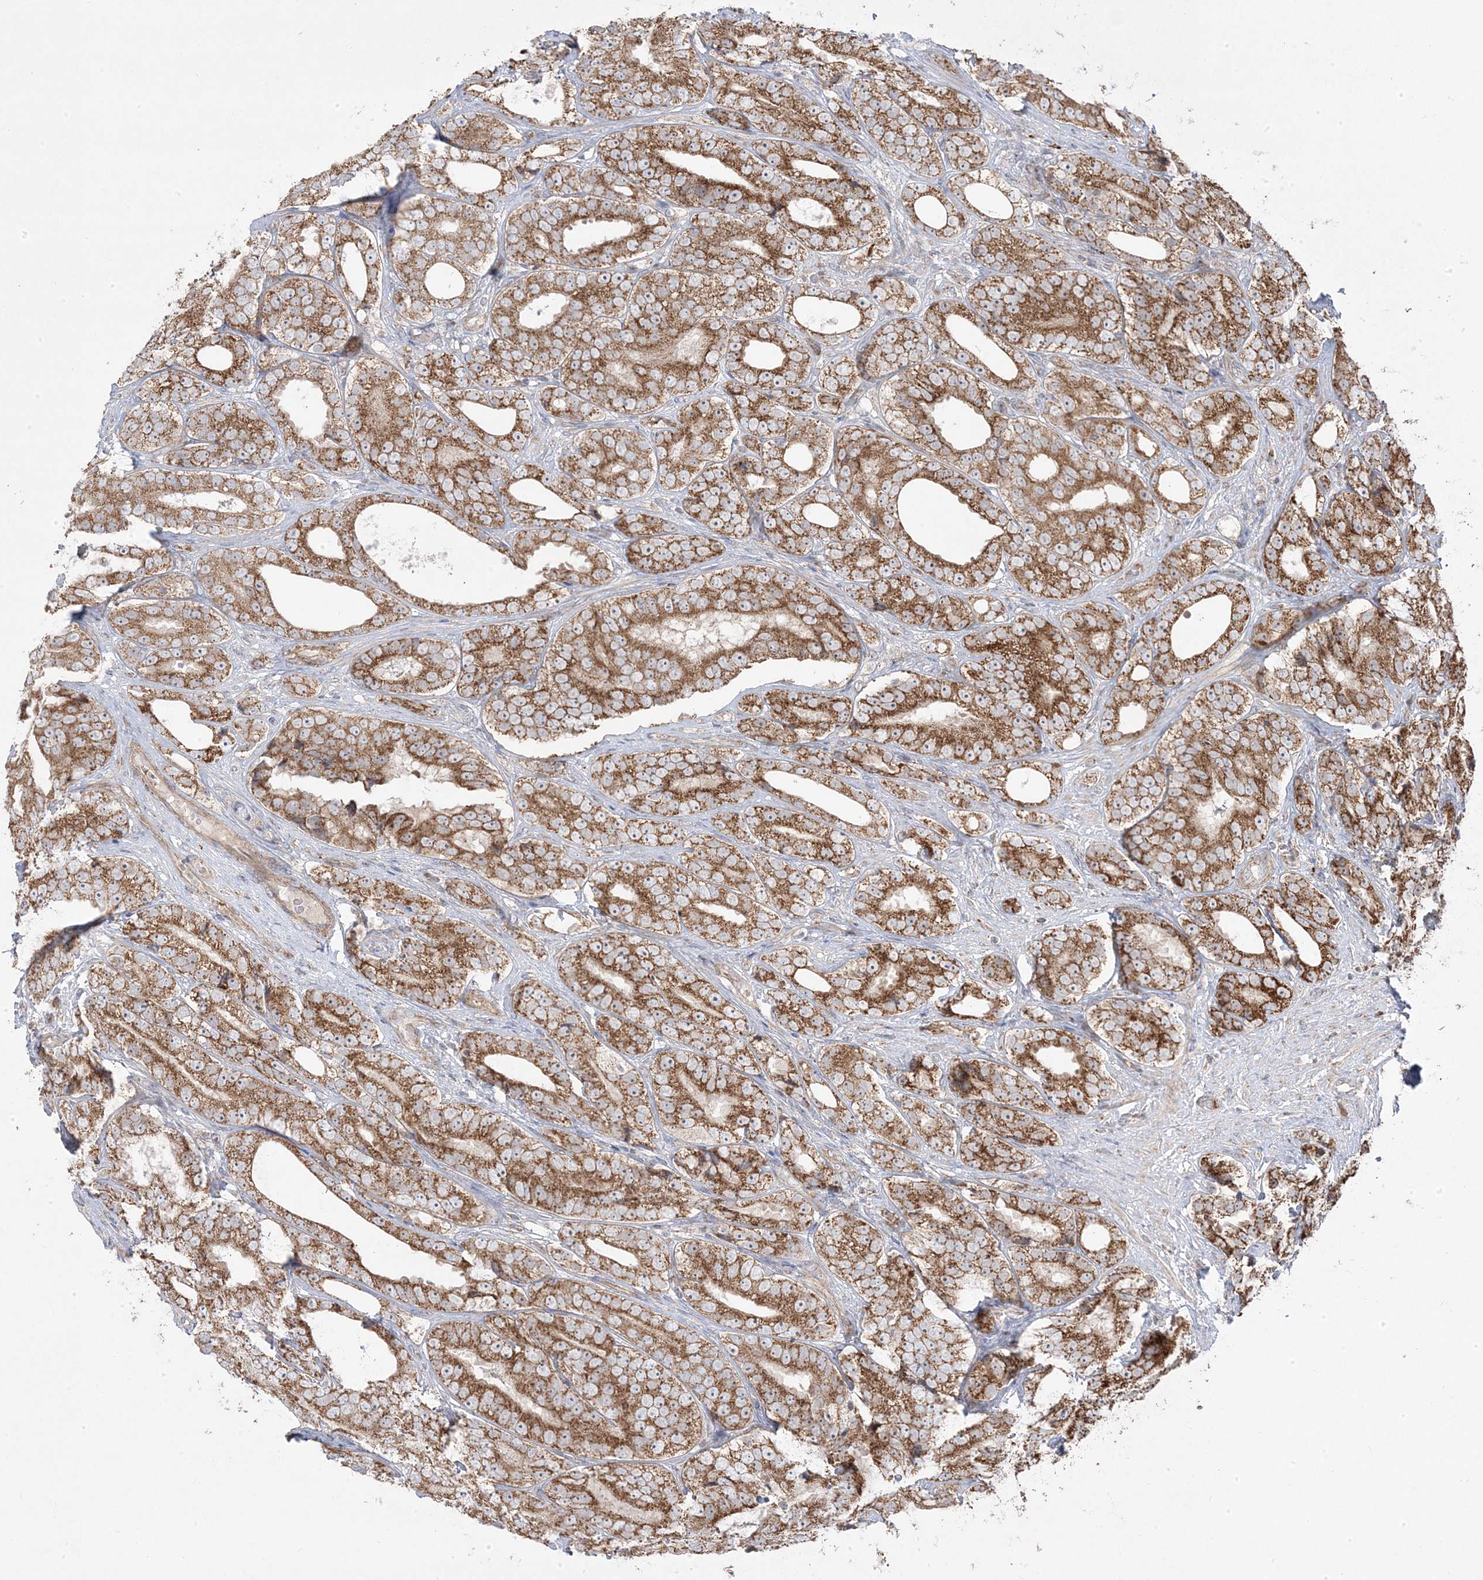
{"staining": {"intensity": "strong", "quantity": ">75%", "location": "cytoplasmic/membranous"}, "tissue": "prostate cancer", "cell_type": "Tumor cells", "image_type": "cancer", "snomed": [{"axis": "morphology", "description": "Adenocarcinoma, High grade"}, {"axis": "topography", "description": "Prostate"}], "caption": "Human prostate adenocarcinoma (high-grade) stained with a protein marker reveals strong staining in tumor cells.", "gene": "CLUAP1", "patient": {"sex": "male", "age": 56}}